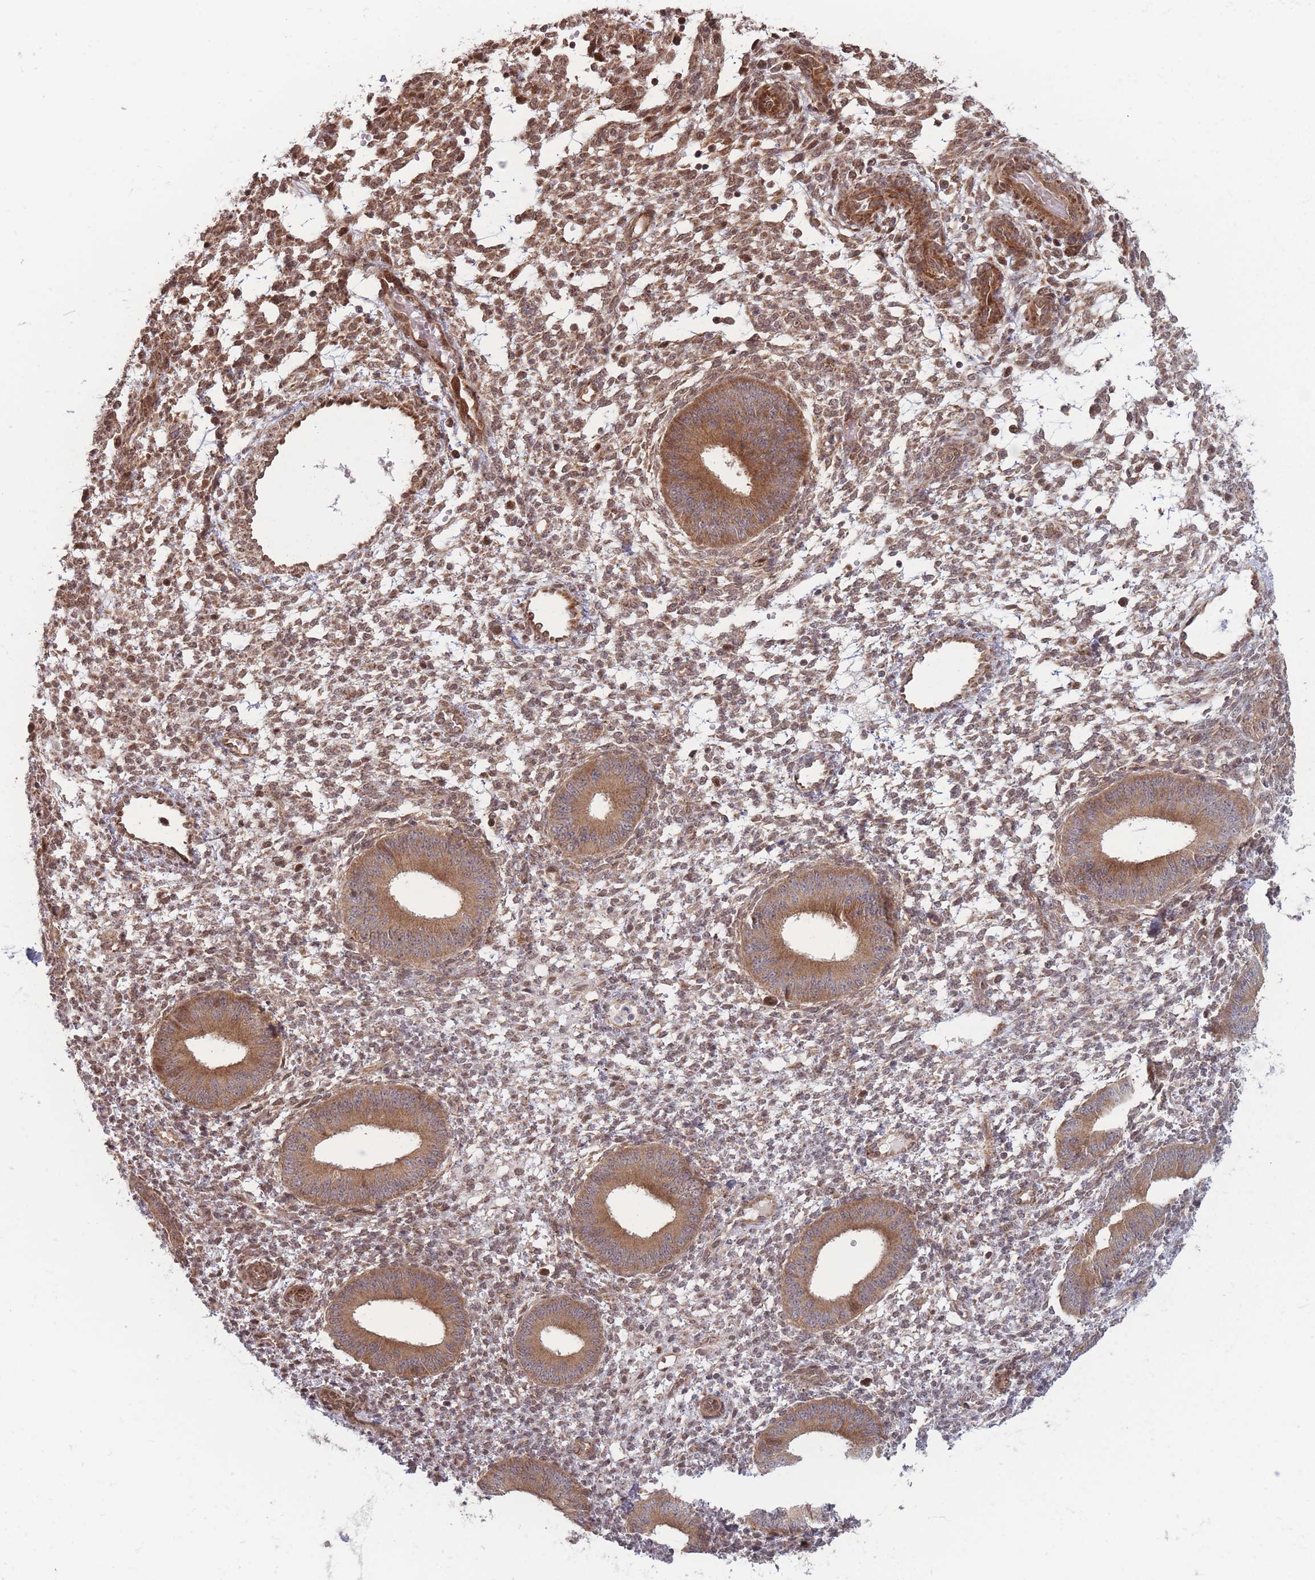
{"staining": {"intensity": "moderate", "quantity": "25%-75%", "location": "cytoplasmic/membranous,nuclear"}, "tissue": "endometrium", "cell_type": "Cells in endometrial stroma", "image_type": "normal", "snomed": [{"axis": "morphology", "description": "Normal tissue, NOS"}, {"axis": "topography", "description": "Endometrium"}], "caption": "Brown immunohistochemical staining in normal endometrium displays moderate cytoplasmic/membranous,nuclear positivity in approximately 25%-75% of cells in endometrial stroma. The staining is performed using DAB (3,3'-diaminobenzidine) brown chromogen to label protein expression. The nuclei are counter-stained blue using hematoxylin.", "gene": "RPS18", "patient": {"sex": "female", "age": 49}}